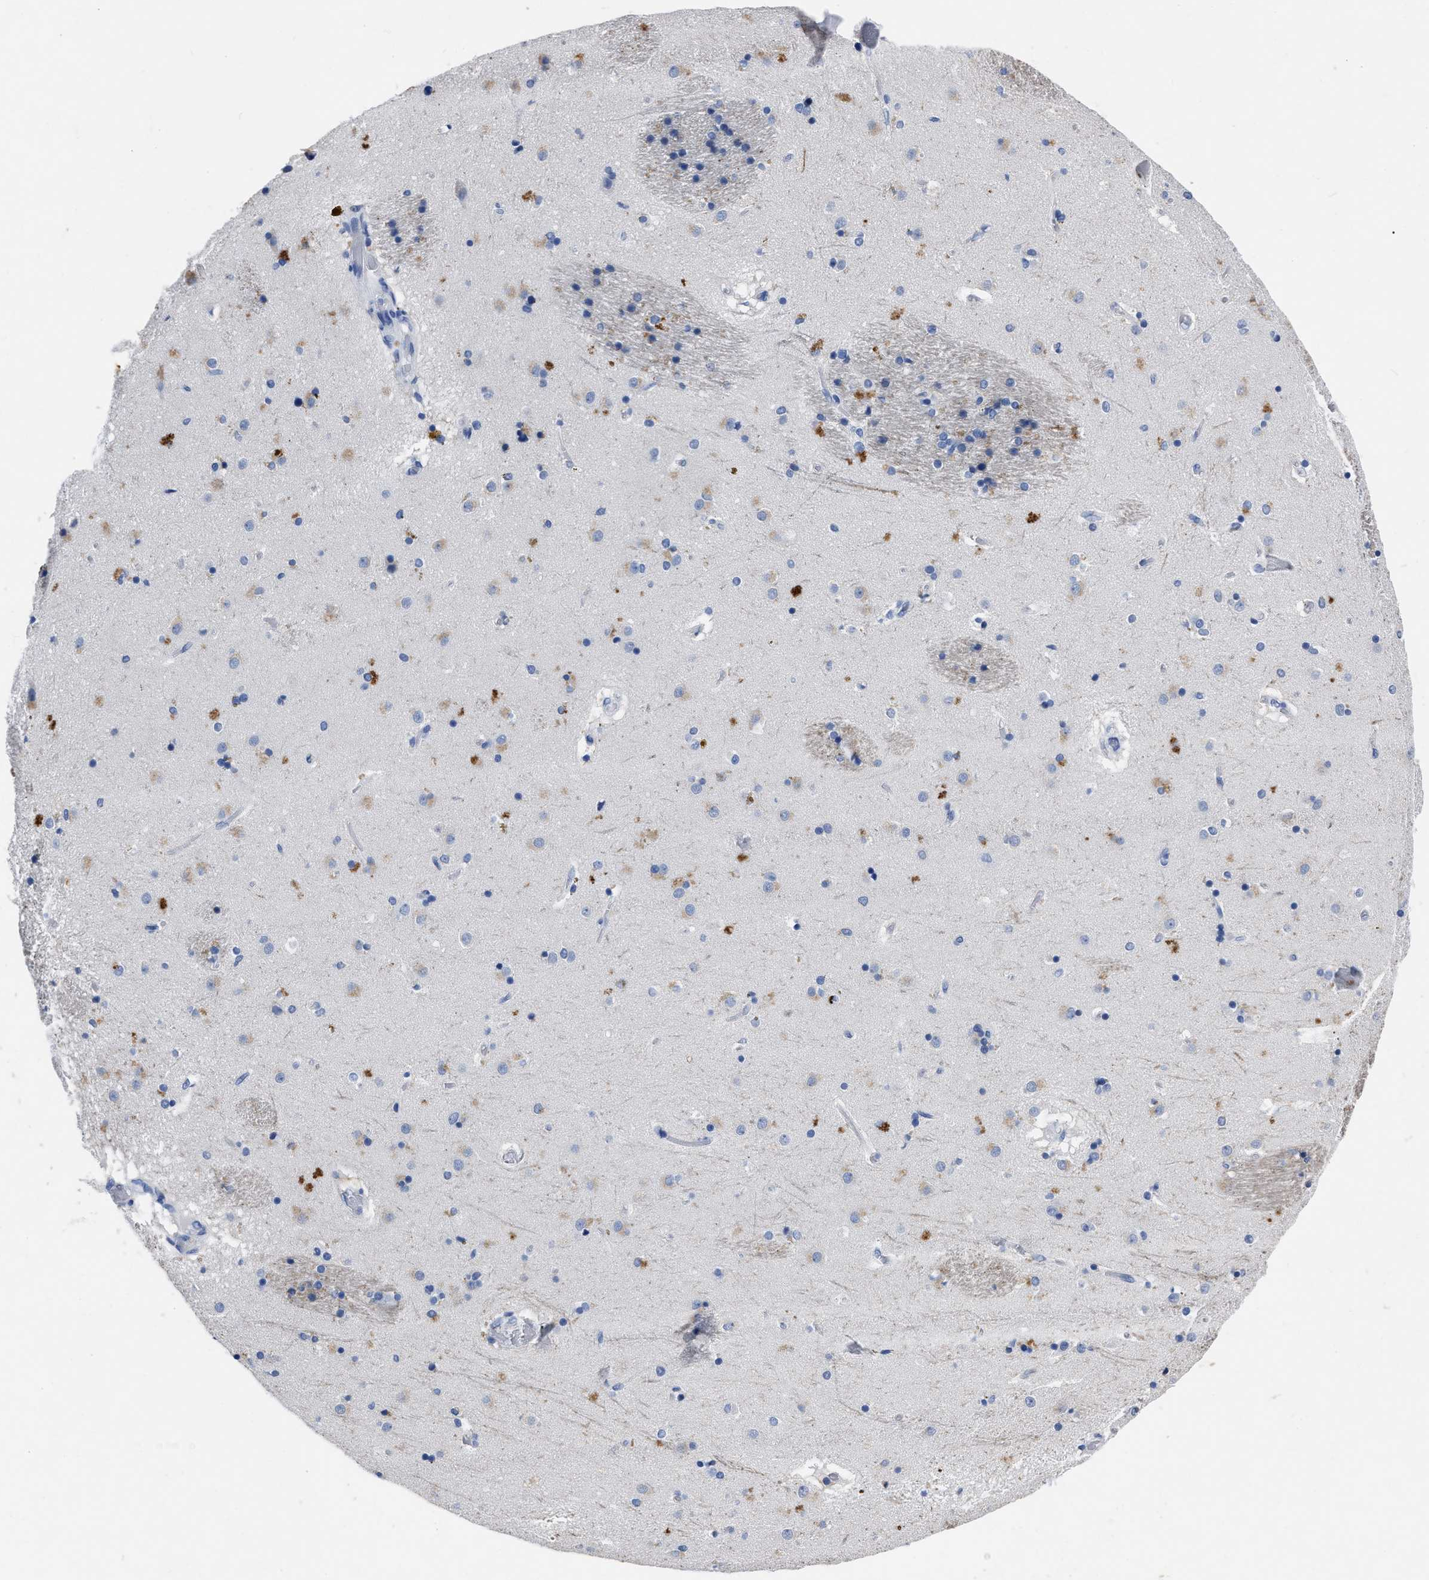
{"staining": {"intensity": "weak", "quantity": "<25%", "location": "cytoplasmic/membranous"}, "tissue": "caudate", "cell_type": "Glial cells", "image_type": "normal", "snomed": [{"axis": "morphology", "description": "Normal tissue, NOS"}, {"axis": "topography", "description": "Lateral ventricle wall"}], "caption": "IHC of benign human caudate displays no staining in glial cells. (DAB immunohistochemistry, high magnification).", "gene": "OR10G3", "patient": {"sex": "male", "age": 70}}